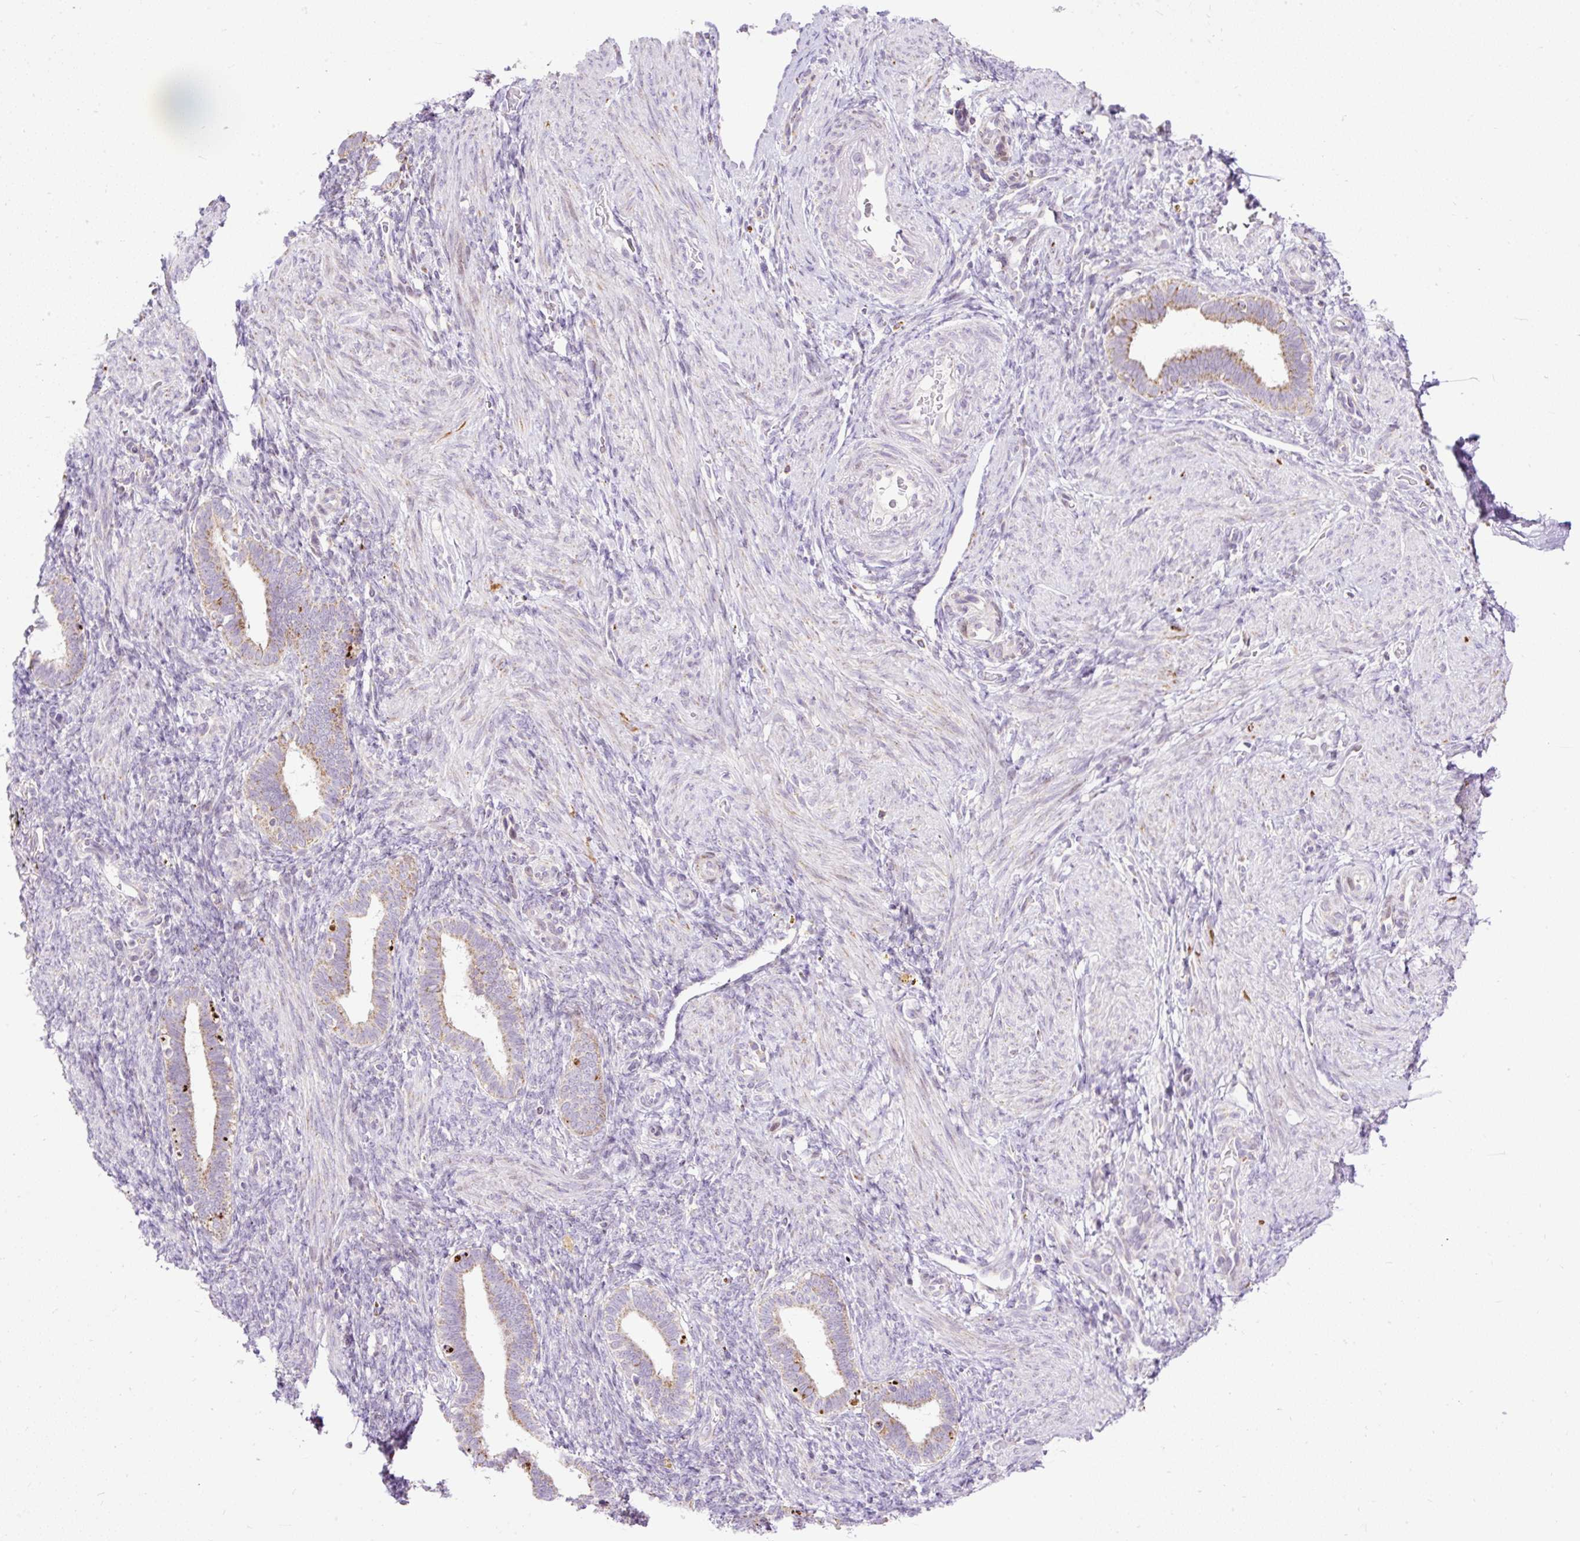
{"staining": {"intensity": "negative", "quantity": "none", "location": "none"}, "tissue": "endometrium", "cell_type": "Cells in endometrial stroma", "image_type": "normal", "snomed": [{"axis": "morphology", "description": "Normal tissue, NOS"}, {"axis": "topography", "description": "Endometrium"}], "caption": "Immunohistochemical staining of normal endometrium demonstrates no significant expression in cells in endometrial stroma.", "gene": "FMC1", "patient": {"sex": "female", "age": 34}}